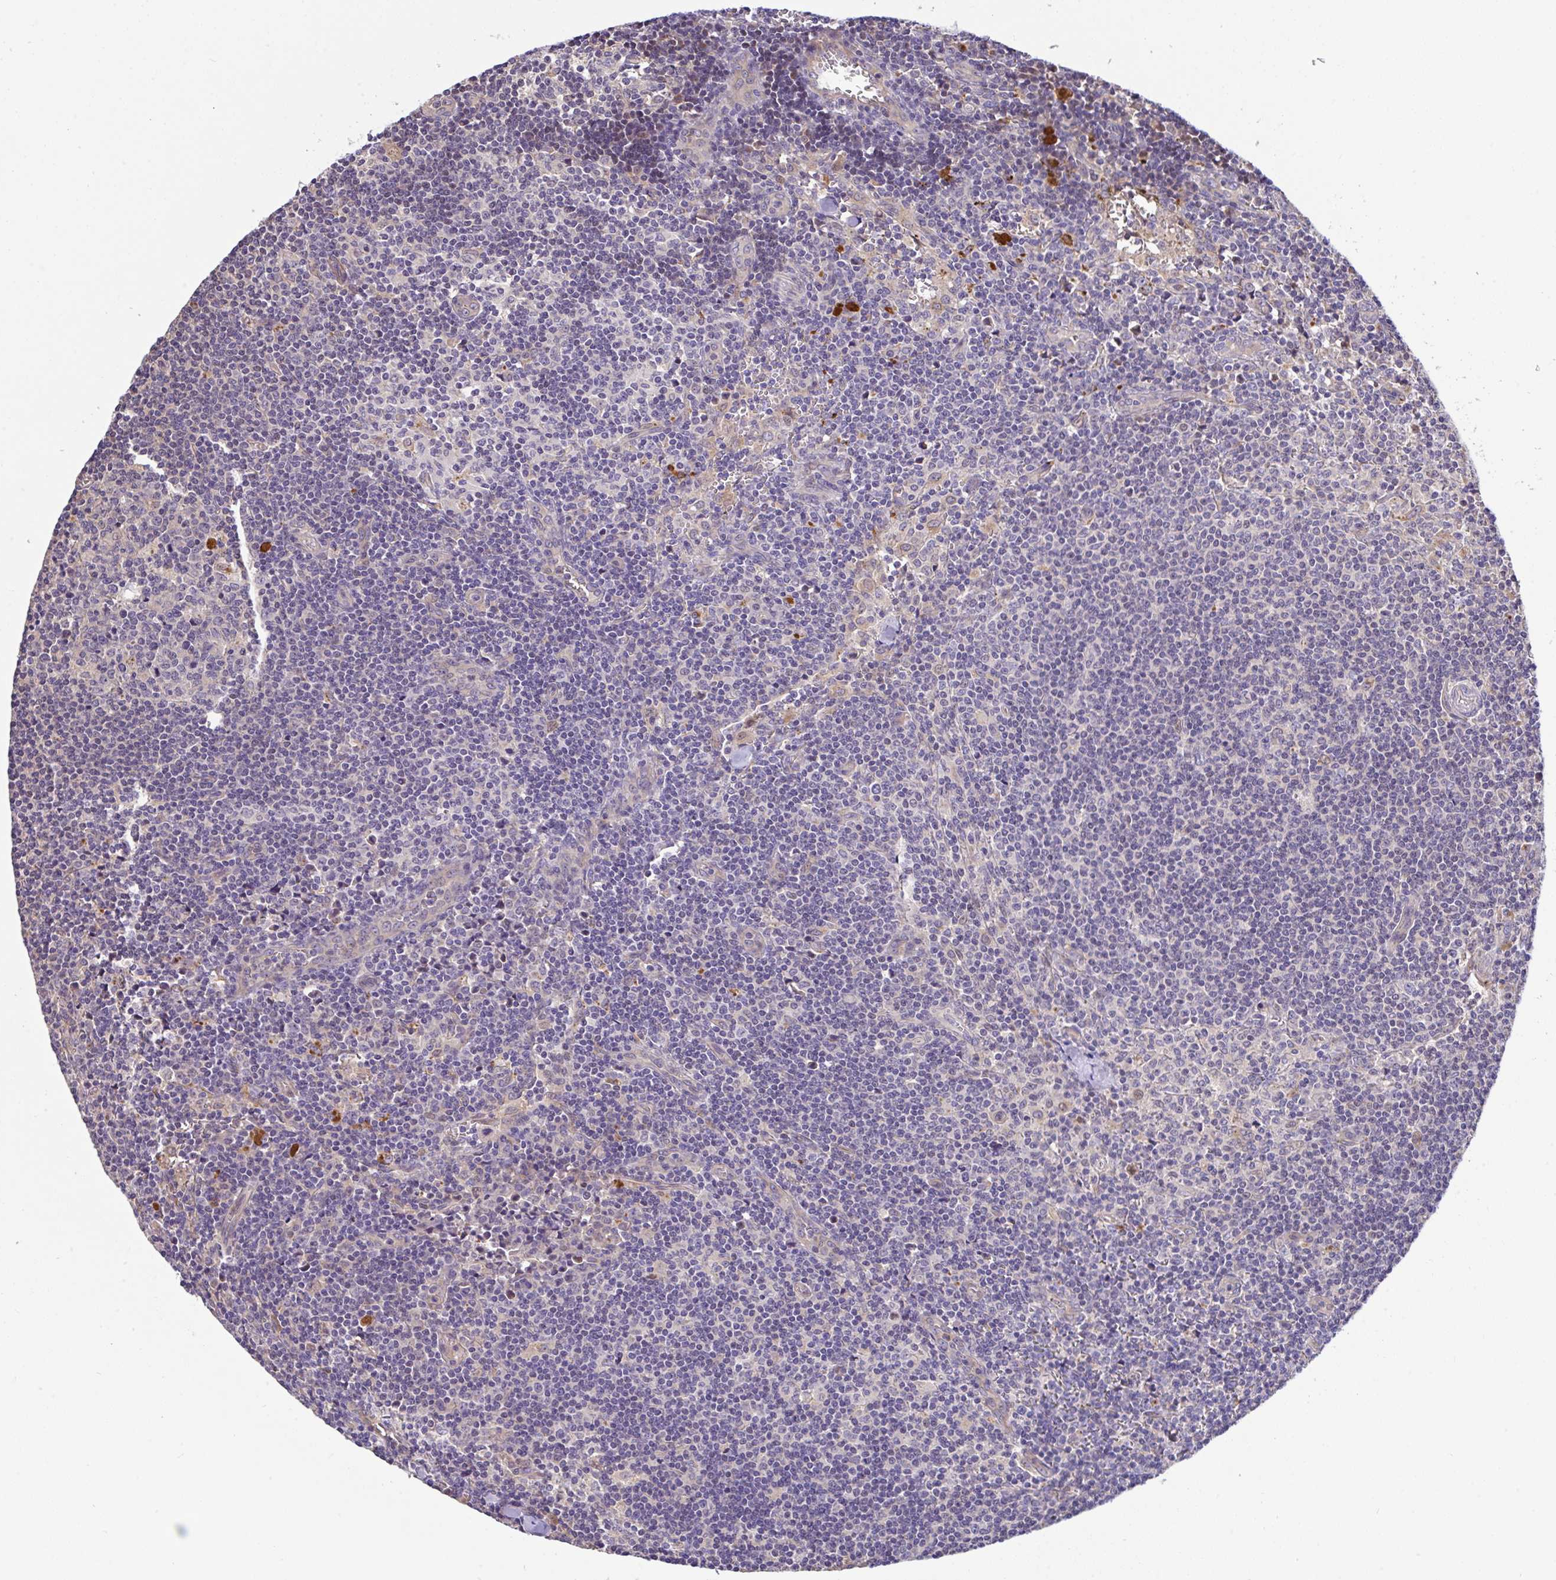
{"staining": {"intensity": "negative", "quantity": "none", "location": "none"}, "tissue": "lymph node", "cell_type": "Germinal center cells", "image_type": "normal", "snomed": [{"axis": "morphology", "description": "Normal tissue, NOS"}, {"axis": "topography", "description": "Lymph node"}], "caption": "Protein analysis of unremarkable lymph node demonstrates no significant staining in germinal center cells. Brightfield microscopy of immunohistochemistry (IHC) stained with DAB (brown) and hematoxylin (blue), captured at high magnification.", "gene": "EPN3", "patient": {"sex": "female", "age": 45}}